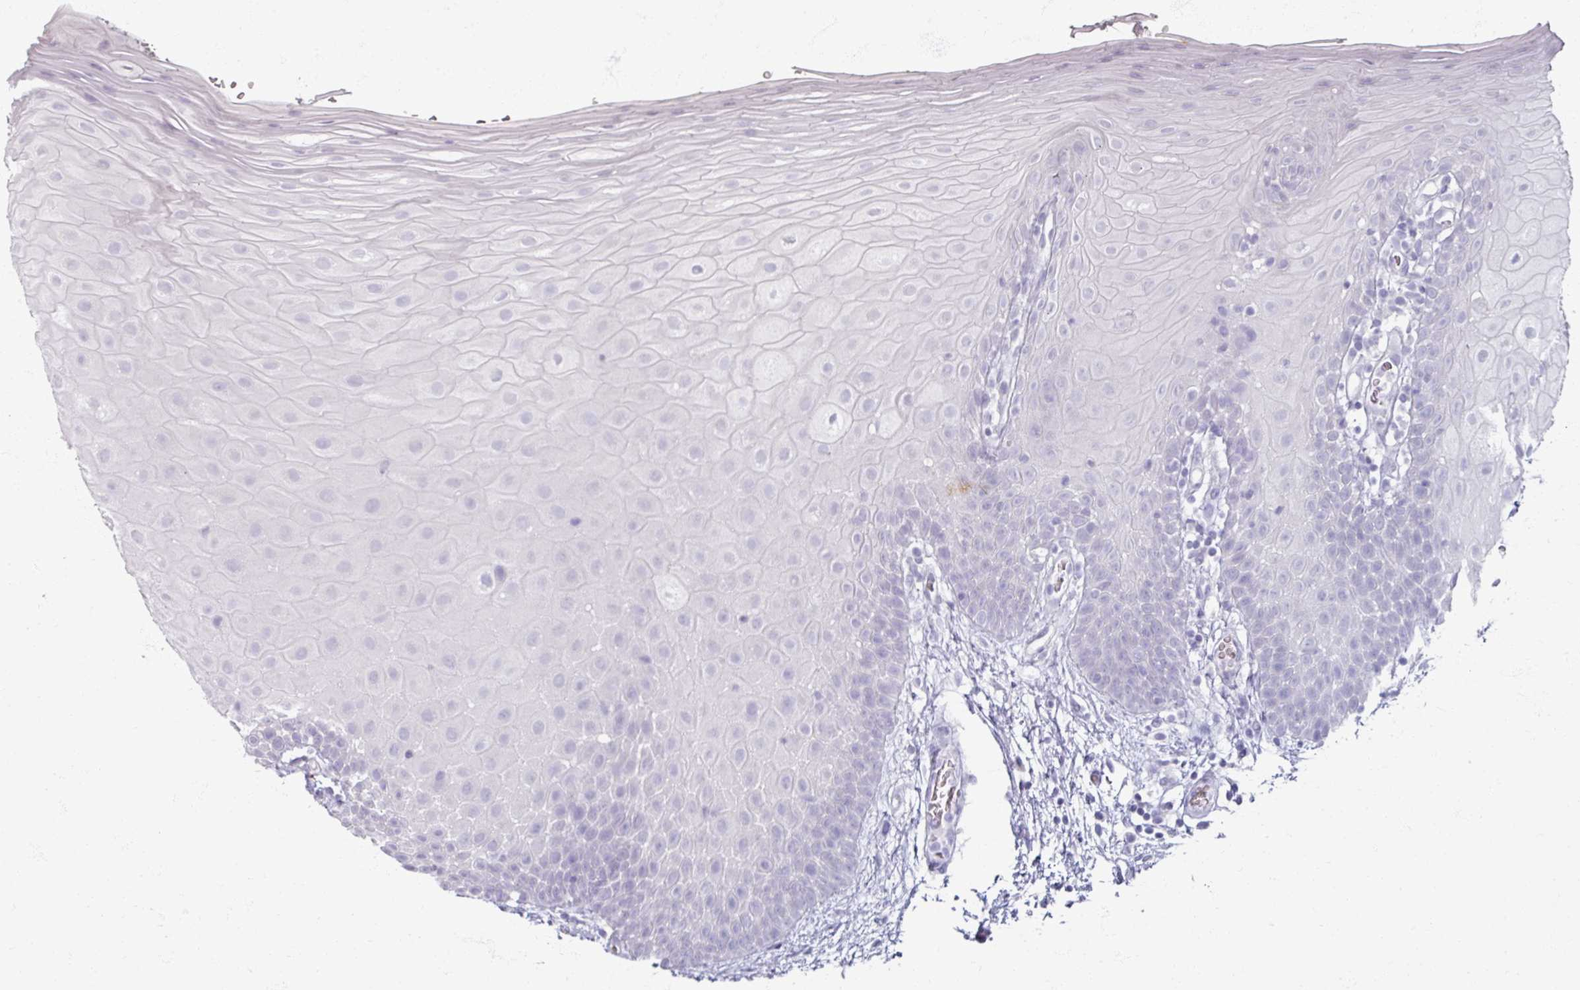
{"staining": {"intensity": "negative", "quantity": "none", "location": "none"}, "tissue": "oral mucosa", "cell_type": "Squamous epithelial cells", "image_type": "normal", "snomed": [{"axis": "morphology", "description": "Normal tissue, NOS"}, {"axis": "morphology", "description": "Squamous cell carcinoma, NOS"}, {"axis": "topography", "description": "Oral tissue"}, {"axis": "topography", "description": "Tounge, NOS"}, {"axis": "topography", "description": "Head-Neck"}], "caption": "High magnification brightfield microscopy of normal oral mucosa stained with DAB (3,3'-diaminobenzidine) (brown) and counterstained with hematoxylin (blue): squamous epithelial cells show no significant staining. The staining is performed using DAB brown chromogen with nuclei counter-stained in using hematoxylin.", "gene": "TG", "patient": {"sex": "male", "age": 76}}